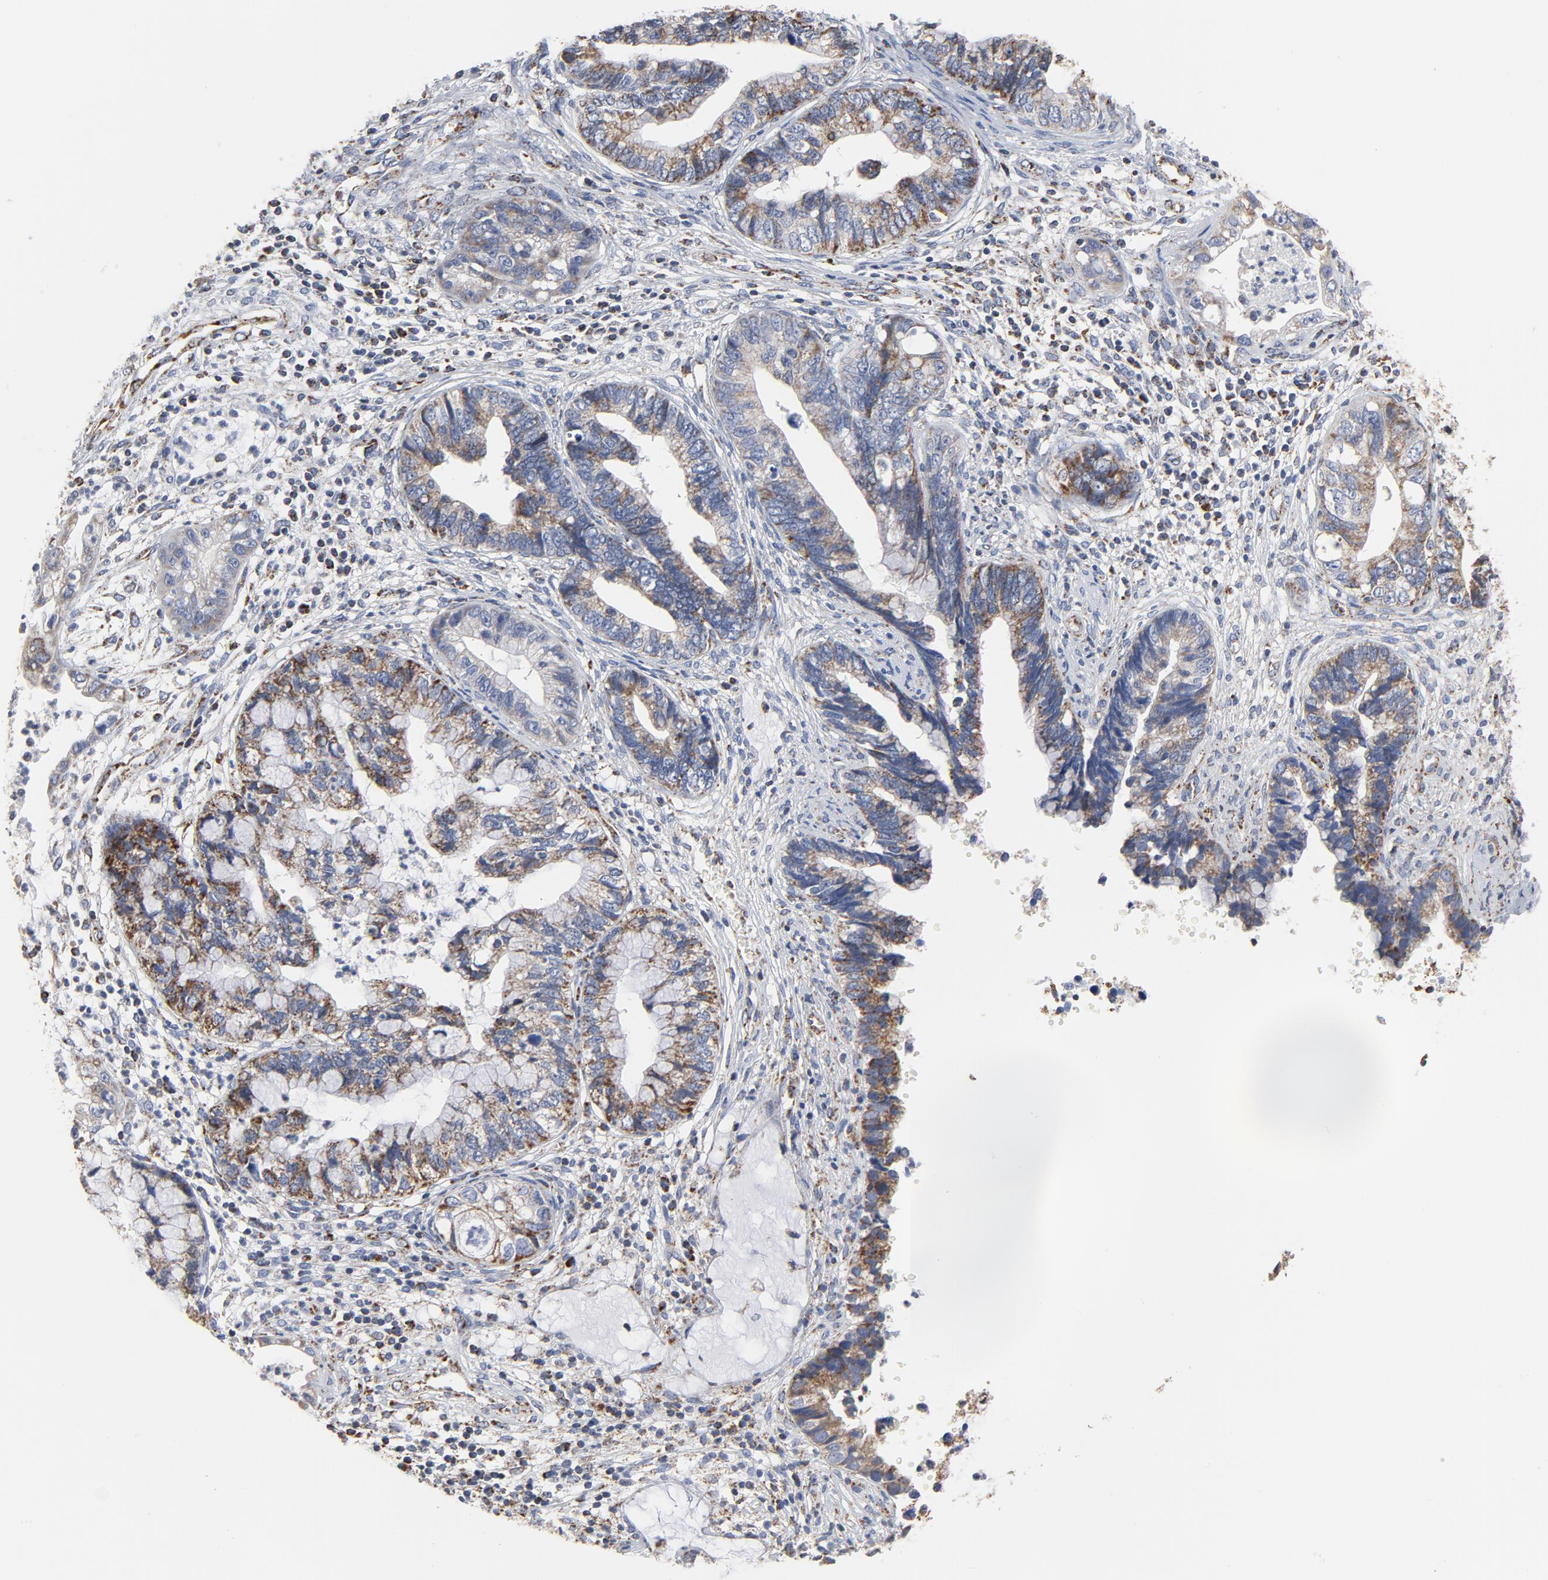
{"staining": {"intensity": "moderate", "quantity": "25%-75%", "location": "cytoplasmic/membranous"}, "tissue": "cervical cancer", "cell_type": "Tumor cells", "image_type": "cancer", "snomed": [{"axis": "morphology", "description": "Adenocarcinoma, NOS"}, {"axis": "topography", "description": "Cervix"}], "caption": "A histopathology image showing moderate cytoplasmic/membranous staining in about 25%-75% of tumor cells in cervical cancer, as visualized by brown immunohistochemical staining.", "gene": "NDUFV2", "patient": {"sex": "female", "age": 44}}